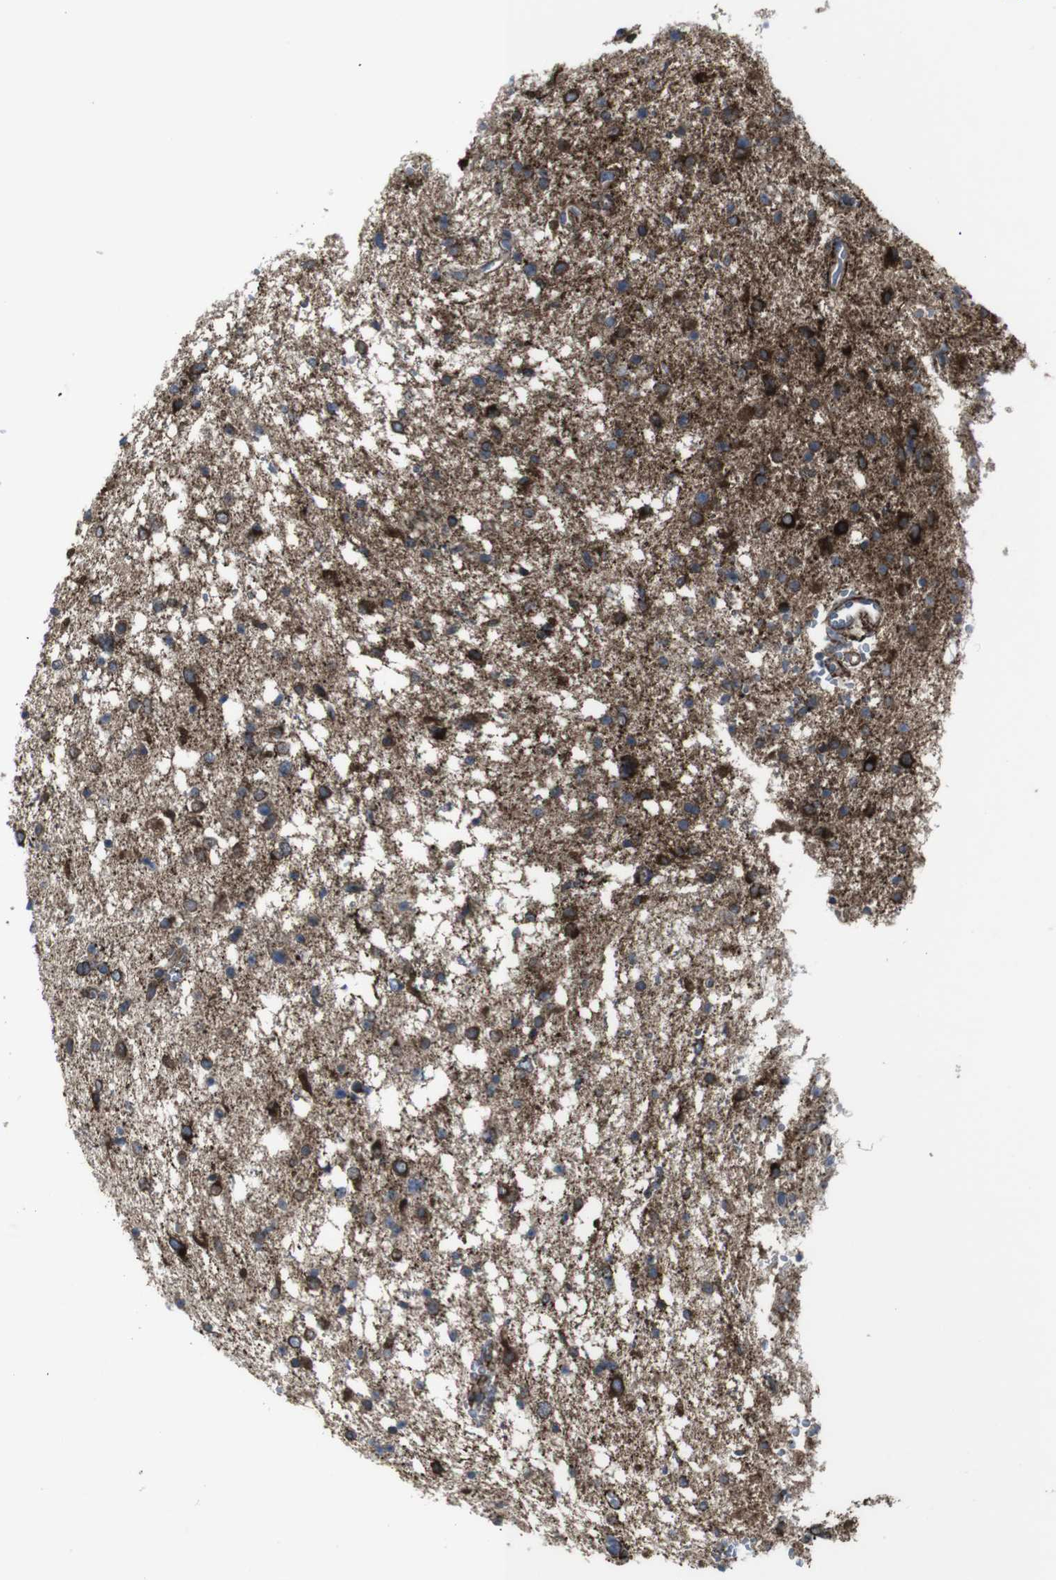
{"staining": {"intensity": "strong", "quantity": ">75%", "location": "cytoplasmic/membranous"}, "tissue": "glioma", "cell_type": "Tumor cells", "image_type": "cancer", "snomed": [{"axis": "morphology", "description": "Glioma, malignant, Low grade"}, {"axis": "topography", "description": "Brain"}], "caption": "Malignant low-grade glioma was stained to show a protein in brown. There is high levels of strong cytoplasmic/membranous expression in approximately >75% of tumor cells.", "gene": "LNPK", "patient": {"sex": "female", "age": 37}}